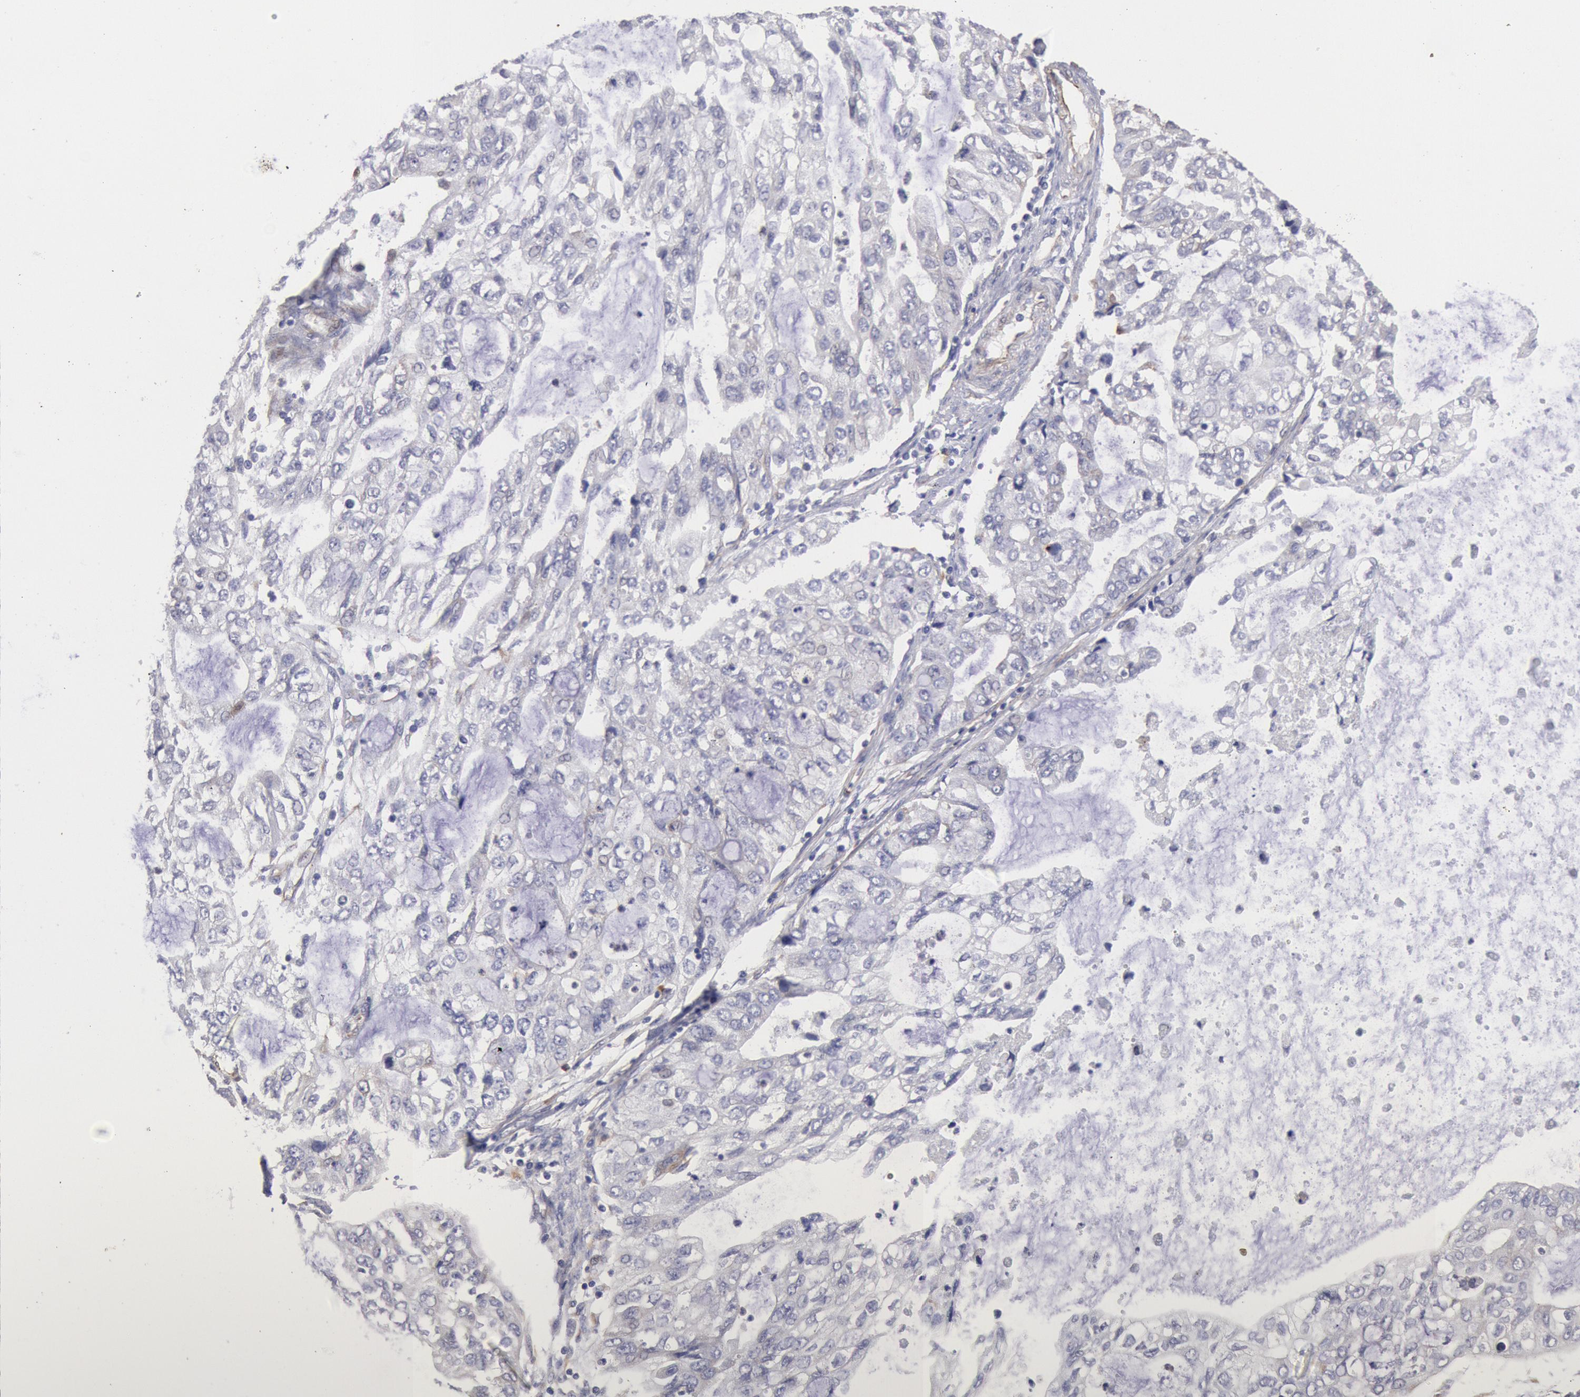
{"staining": {"intensity": "negative", "quantity": "none", "location": "none"}, "tissue": "stomach cancer", "cell_type": "Tumor cells", "image_type": "cancer", "snomed": [{"axis": "morphology", "description": "Adenocarcinoma, NOS"}, {"axis": "topography", "description": "Stomach, upper"}], "caption": "Immunohistochemistry image of neoplastic tissue: stomach cancer stained with DAB reveals no significant protein staining in tumor cells. (DAB immunohistochemistry, high magnification).", "gene": "RNF139", "patient": {"sex": "female", "age": 52}}